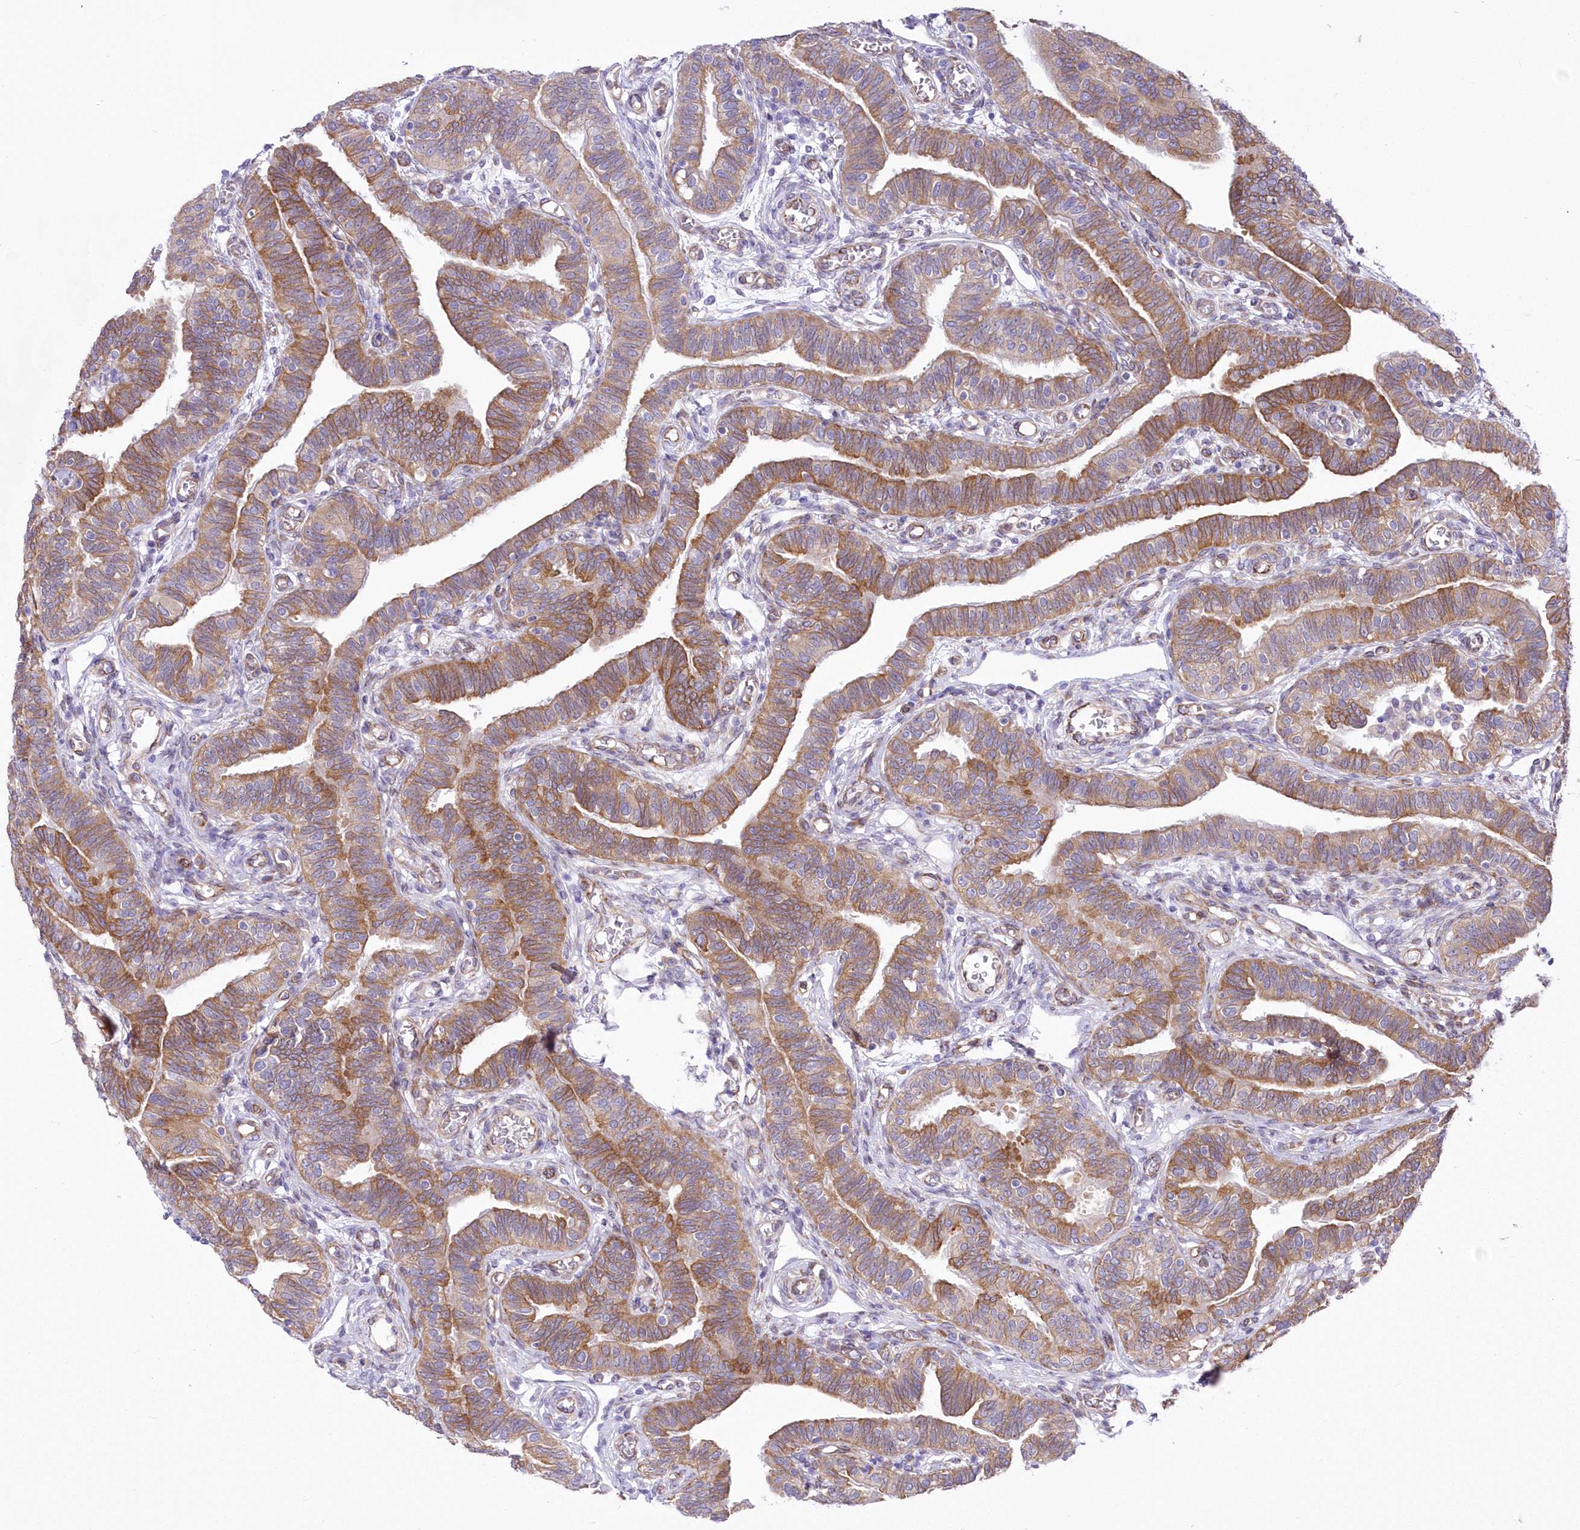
{"staining": {"intensity": "moderate", "quantity": ">75%", "location": "cytoplasmic/membranous"}, "tissue": "fallopian tube", "cell_type": "Glandular cells", "image_type": "normal", "snomed": [{"axis": "morphology", "description": "Normal tissue, NOS"}, {"axis": "topography", "description": "Fallopian tube"}], "caption": "Protein expression analysis of unremarkable human fallopian tube reveals moderate cytoplasmic/membranous positivity in approximately >75% of glandular cells.", "gene": "YTHDC2", "patient": {"sex": "female", "age": 39}}